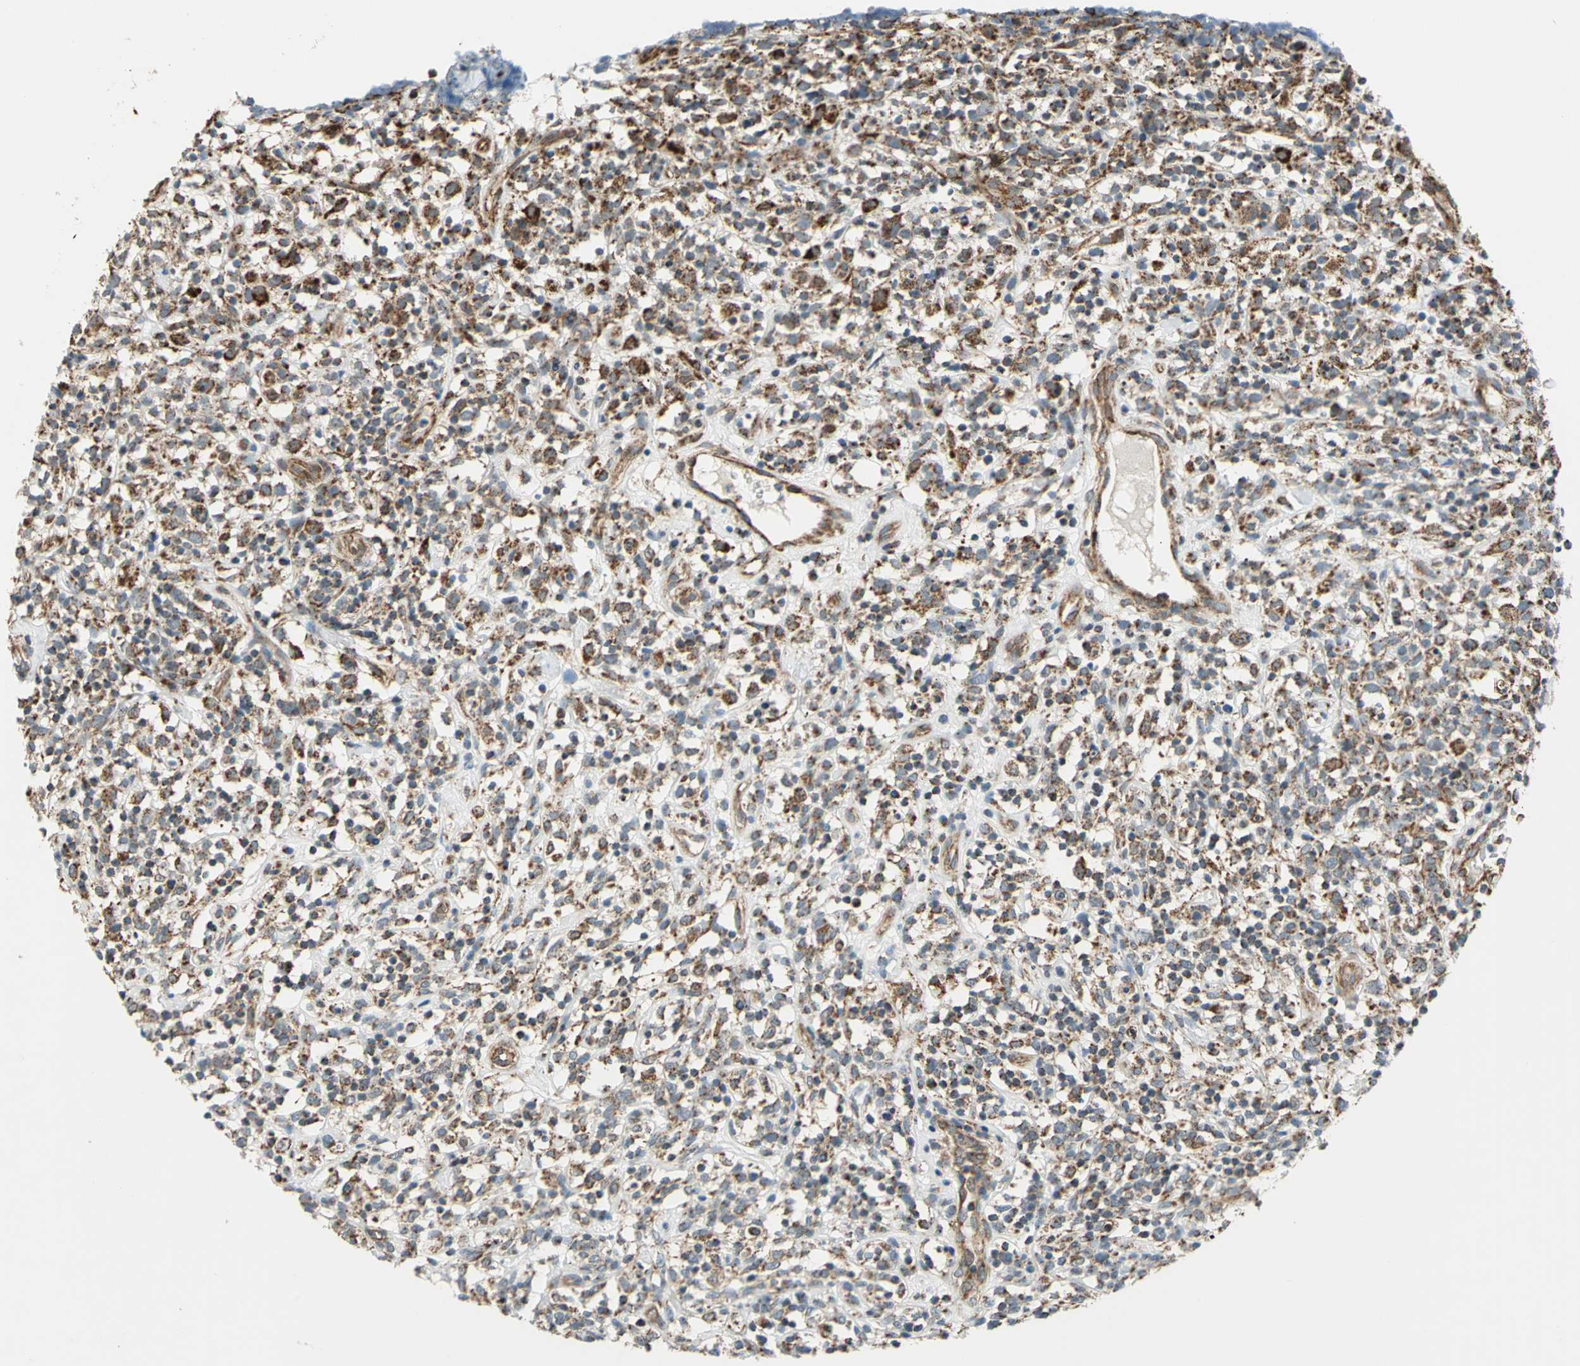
{"staining": {"intensity": "moderate", "quantity": ">75%", "location": "cytoplasmic/membranous"}, "tissue": "lymphoma", "cell_type": "Tumor cells", "image_type": "cancer", "snomed": [{"axis": "morphology", "description": "Malignant lymphoma, non-Hodgkin's type, High grade"}, {"axis": "topography", "description": "Lymph node"}], "caption": "Lymphoma stained with a brown dye shows moderate cytoplasmic/membranous positive expression in about >75% of tumor cells.", "gene": "MRPS22", "patient": {"sex": "female", "age": 73}}